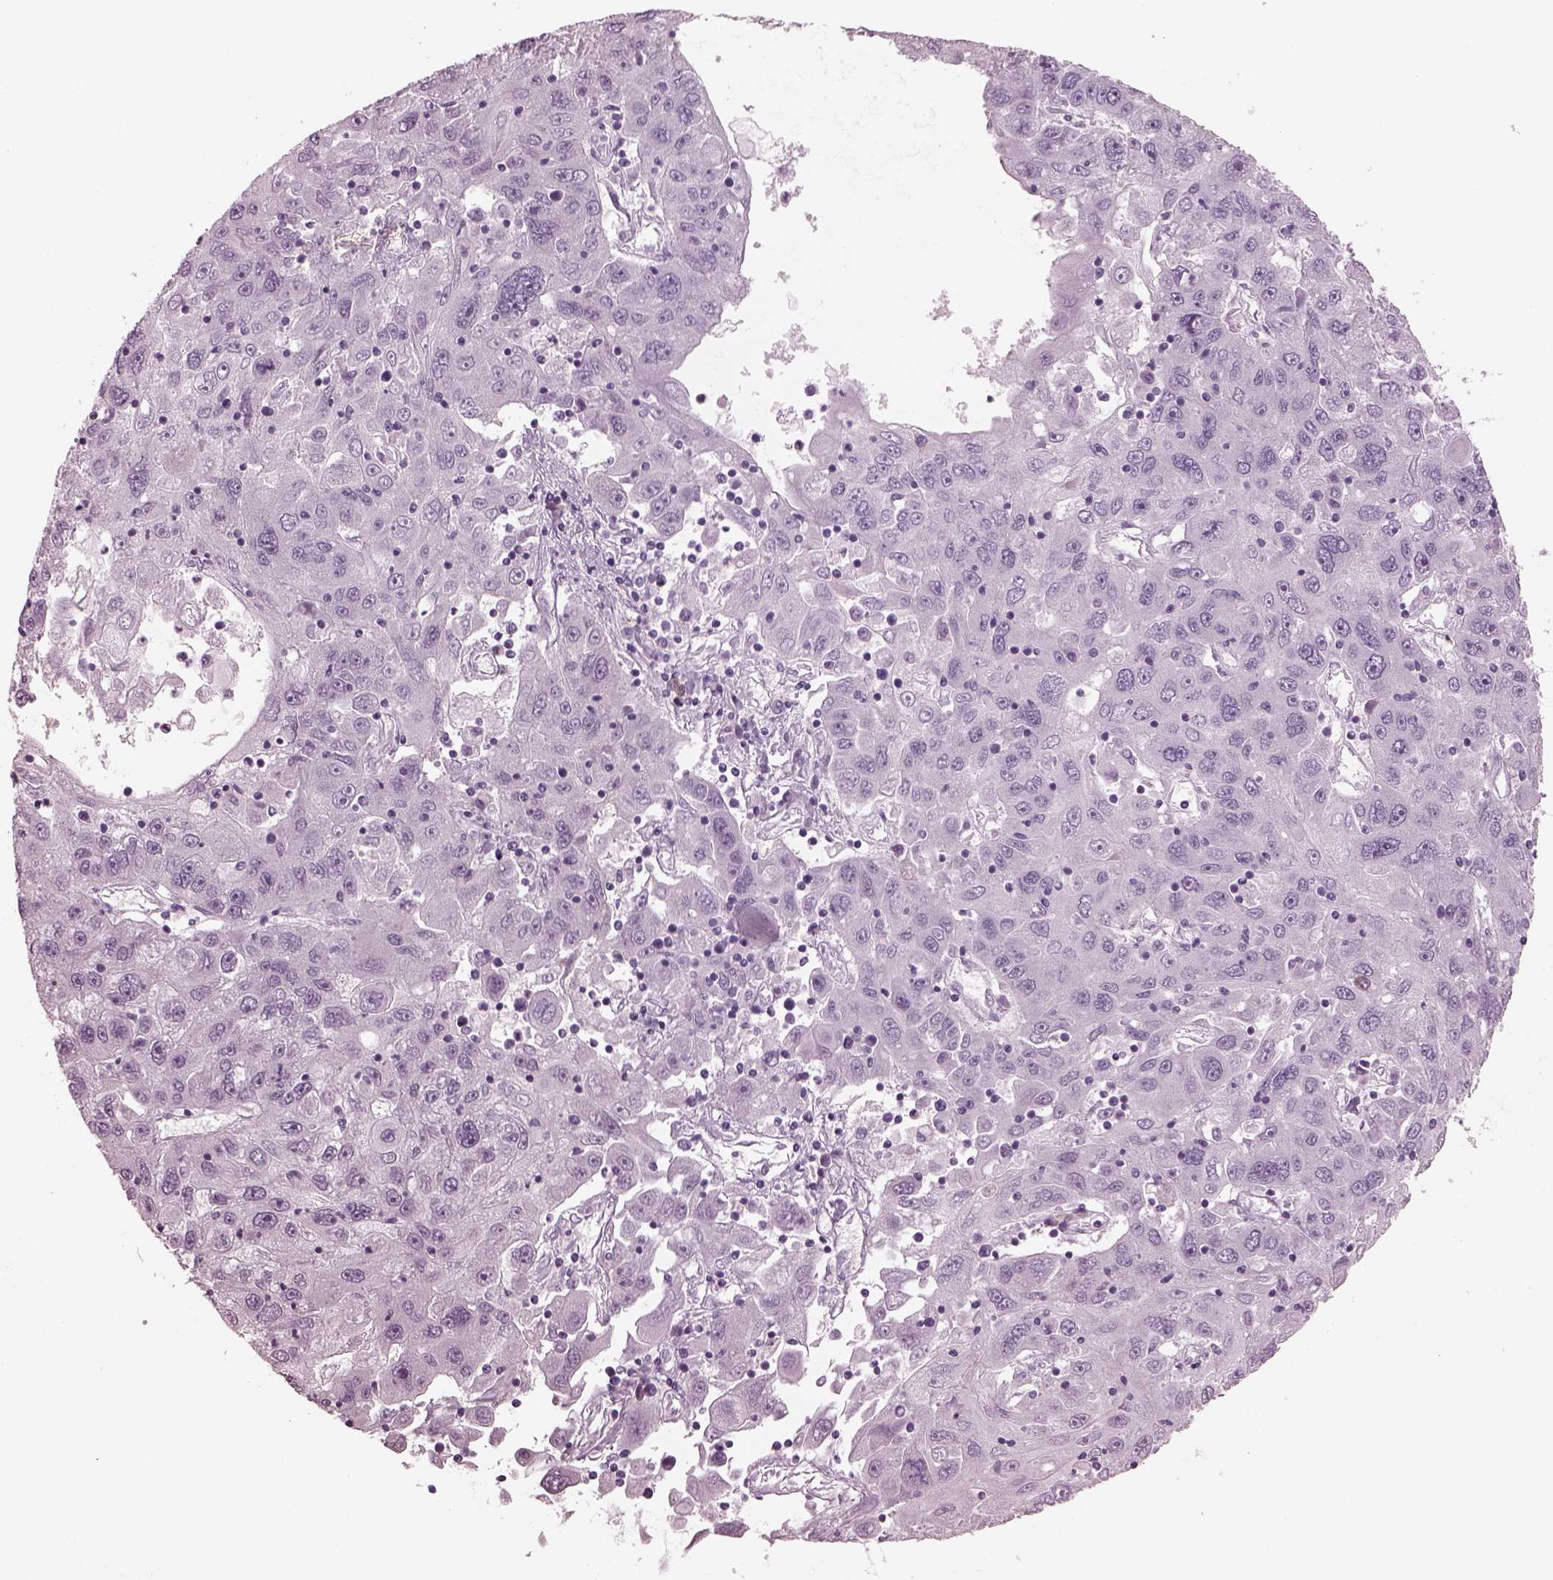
{"staining": {"intensity": "negative", "quantity": "none", "location": "none"}, "tissue": "stomach cancer", "cell_type": "Tumor cells", "image_type": "cancer", "snomed": [{"axis": "morphology", "description": "Adenocarcinoma, NOS"}, {"axis": "topography", "description": "Stomach"}], "caption": "This is an immunohistochemistry micrograph of human adenocarcinoma (stomach). There is no positivity in tumor cells.", "gene": "CYLC1", "patient": {"sex": "male", "age": 56}}